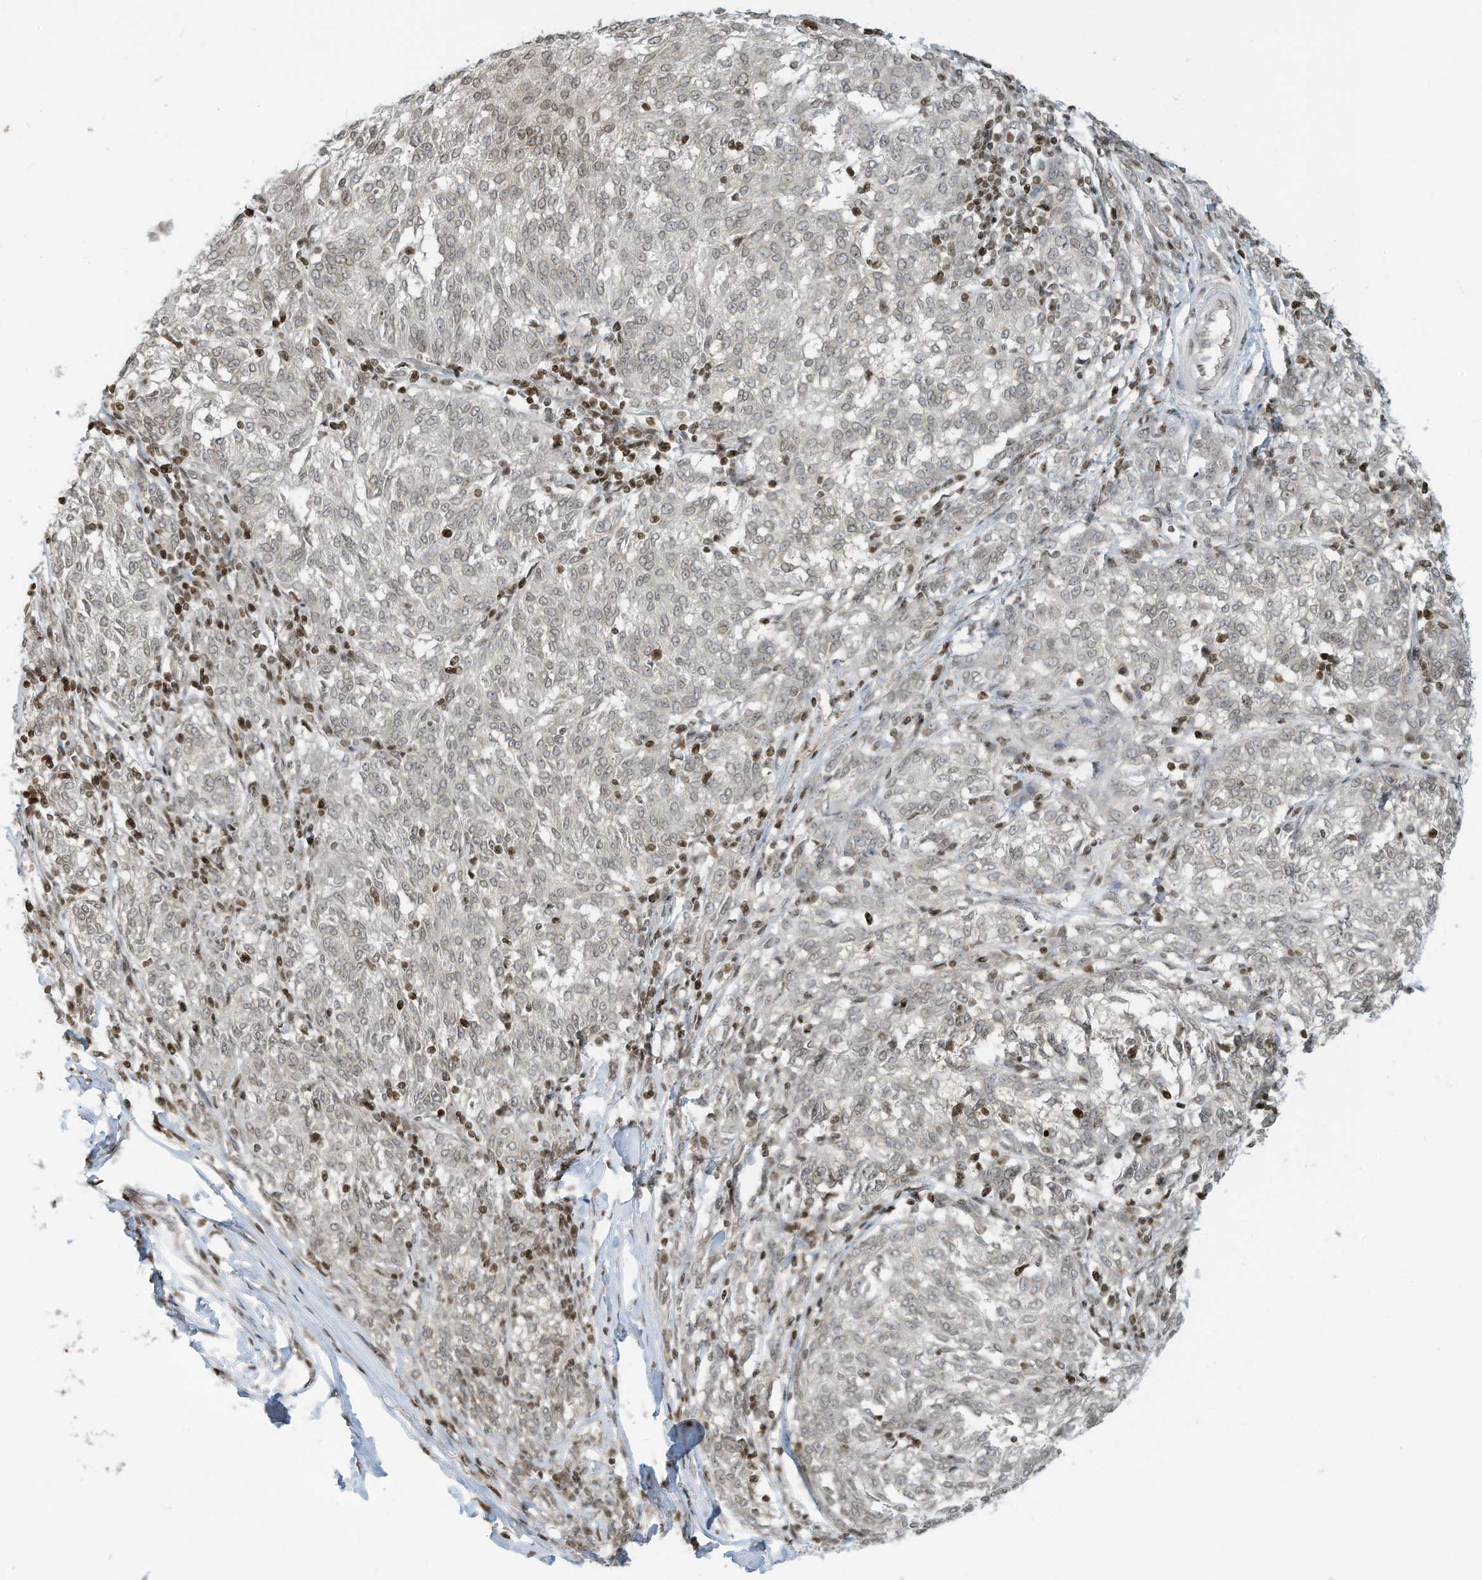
{"staining": {"intensity": "negative", "quantity": "none", "location": "none"}, "tissue": "melanoma", "cell_type": "Tumor cells", "image_type": "cancer", "snomed": [{"axis": "morphology", "description": "Malignant melanoma, NOS"}, {"axis": "topography", "description": "Skin"}], "caption": "Protein analysis of melanoma displays no significant expression in tumor cells.", "gene": "ADI1", "patient": {"sex": "female", "age": 72}}